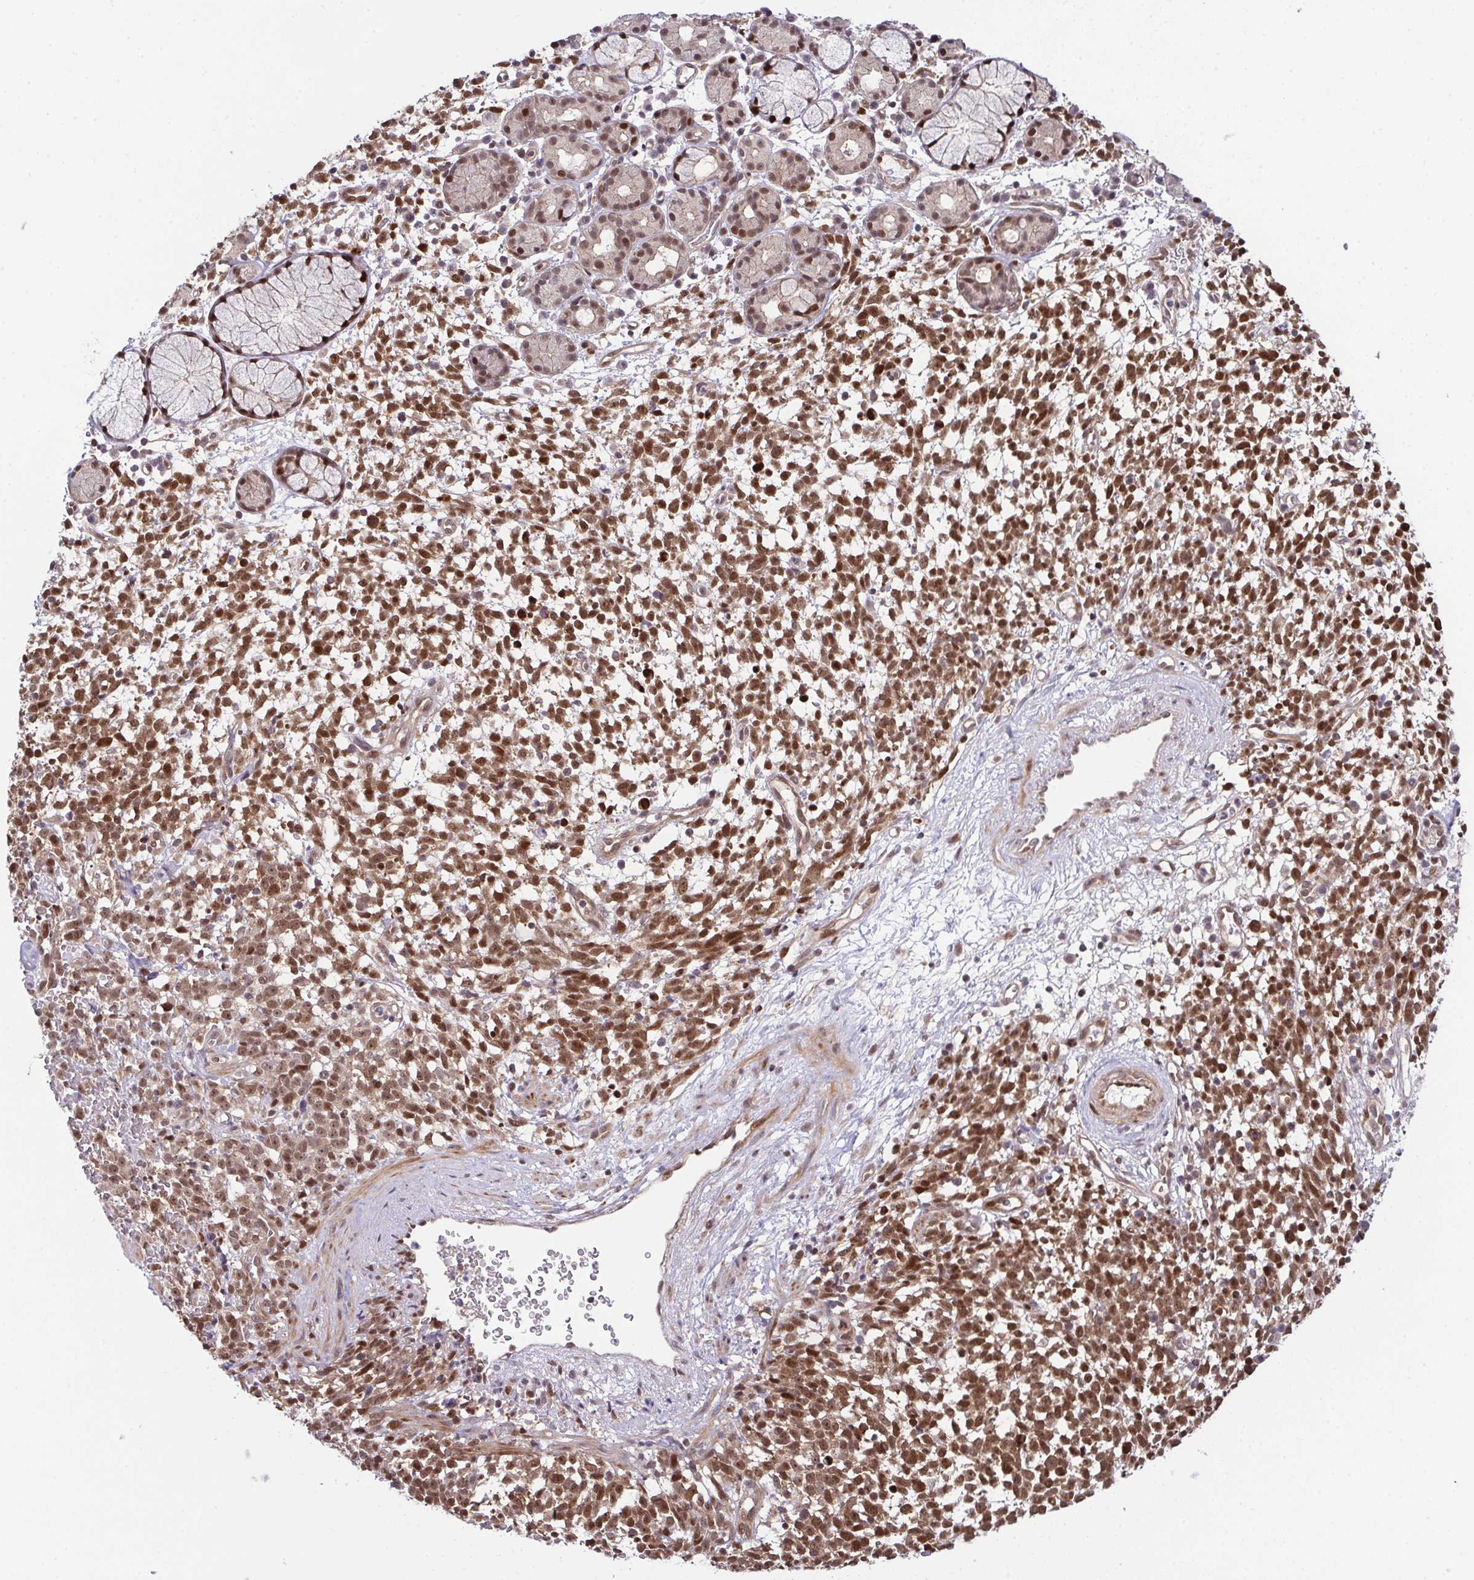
{"staining": {"intensity": "moderate", "quantity": ">75%", "location": "nuclear"}, "tissue": "melanoma", "cell_type": "Tumor cells", "image_type": "cancer", "snomed": [{"axis": "morphology", "description": "Malignant melanoma, NOS"}, {"axis": "topography", "description": "Skin"}], "caption": "DAB (3,3'-diaminobenzidine) immunohistochemical staining of human melanoma exhibits moderate nuclear protein staining in approximately >75% of tumor cells.", "gene": "DNAJB1", "patient": {"sex": "female", "age": 70}}